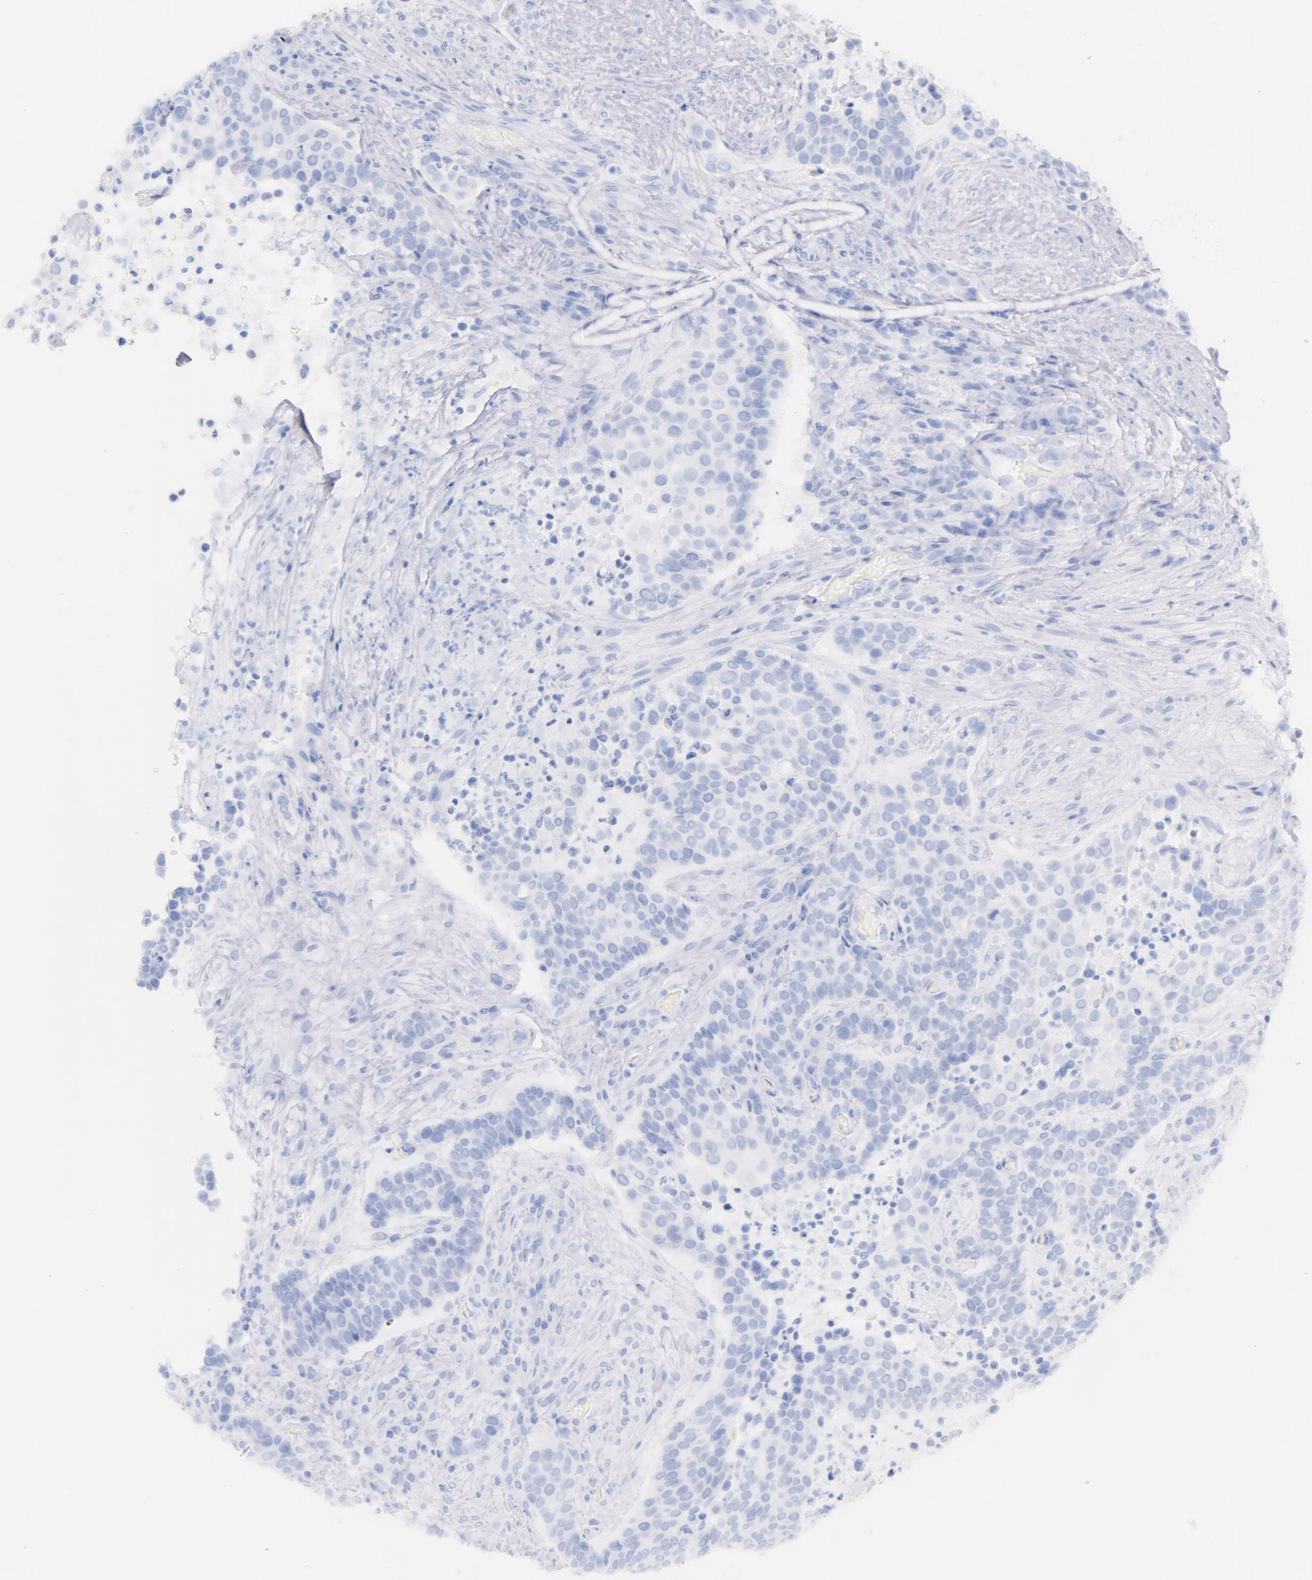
{"staining": {"intensity": "weak", "quantity": "<25%", "location": "cytoplasmic/membranous"}, "tissue": "urothelial cancer", "cell_type": "Tumor cells", "image_type": "cancer", "snomed": [{"axis": "morphology", "description": "Urothelial carcinoma, High grade"}, {"axis": "topography", "description": "Urinary bladder"}], "caption": "High magnification brightfield microscopy of urothelial cancer stained with DAB (brown) and counterstained with hematoxylin (blue): tumor cells show no significant positivity.", "gene": "CD44", "patient": {"sex": "male", "age": 74}}